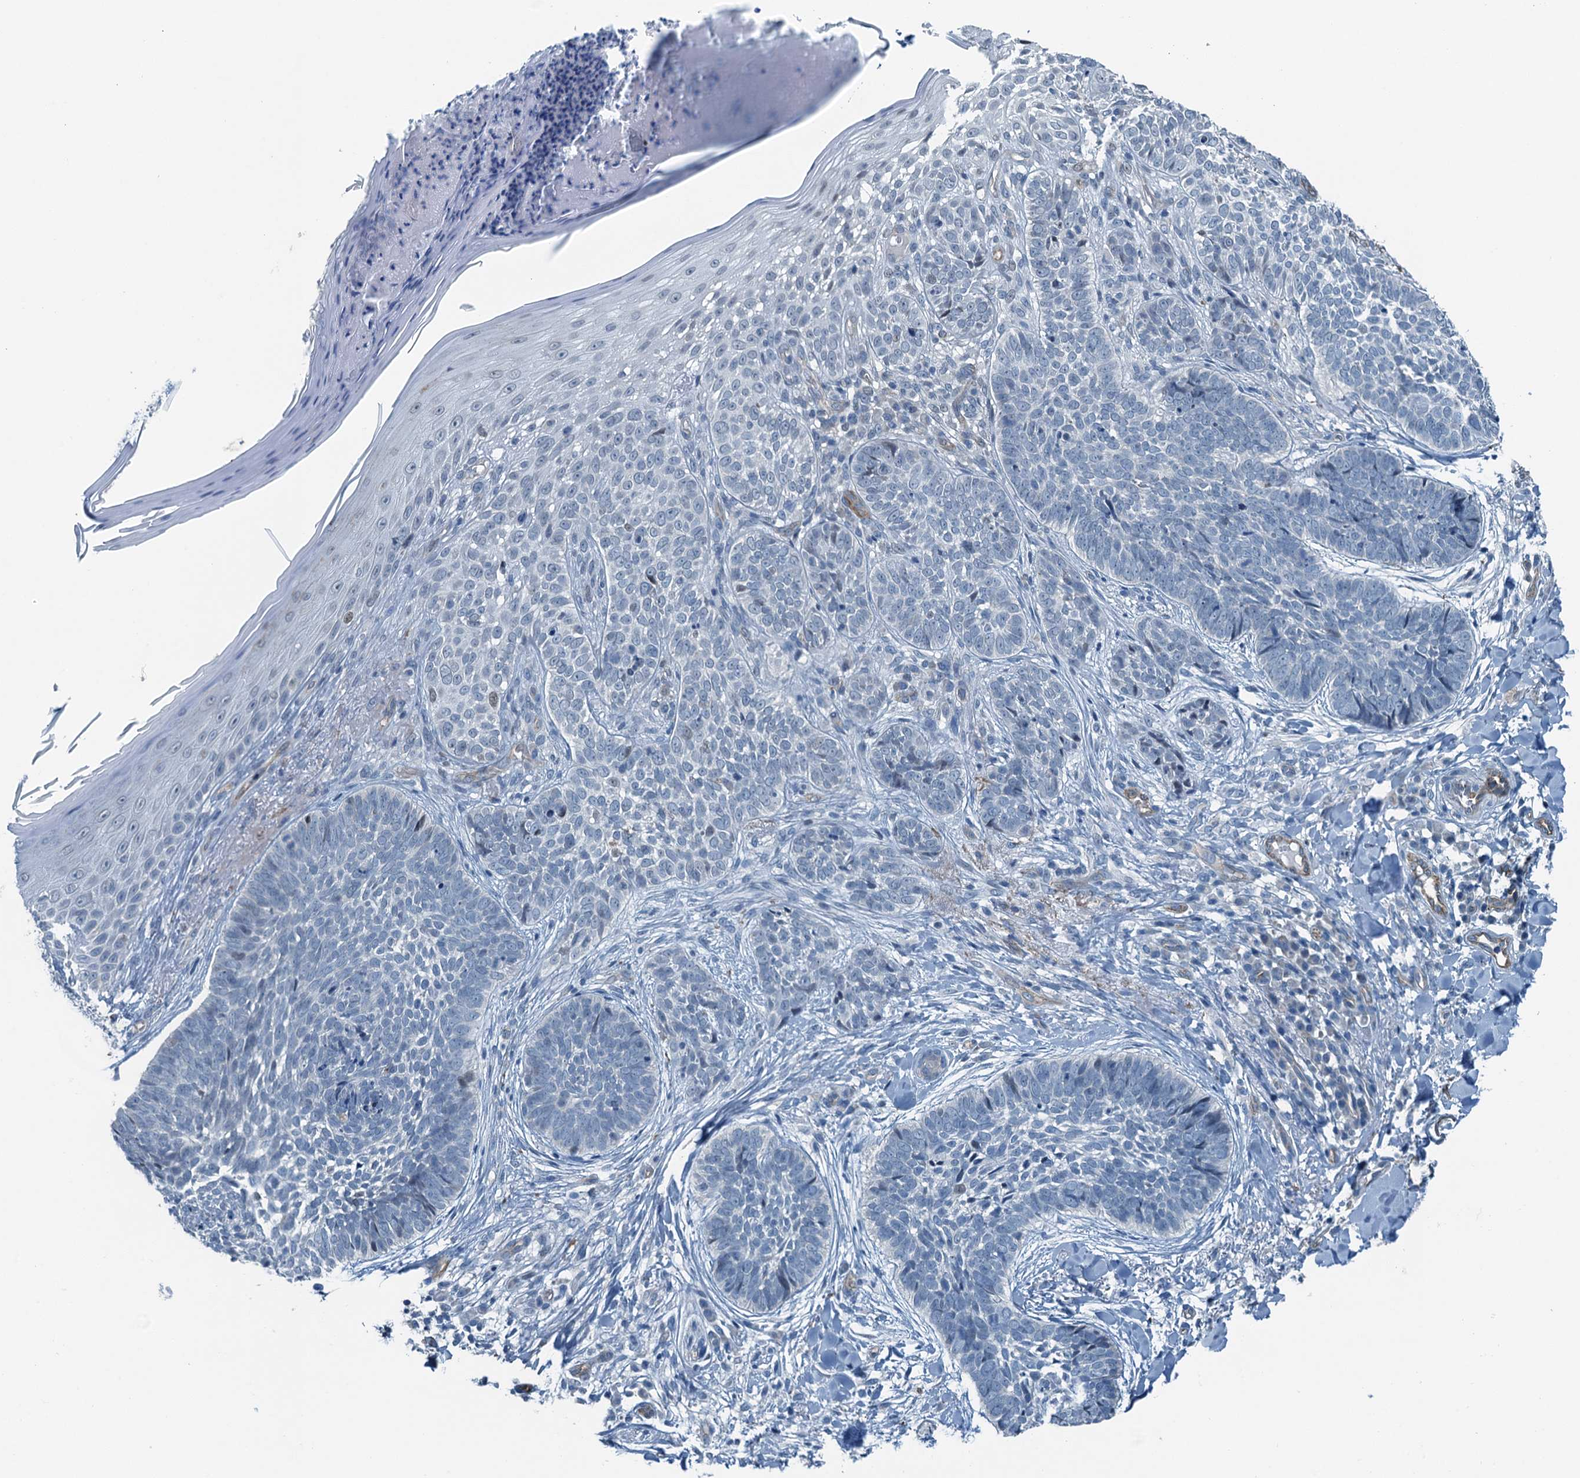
{"staining": {"intensity": "negative", "quantity": "none", "location": "none"}, "tissue": "skin cancer", "cell_type": "Tumor cells", "image_type": "cancer", "snomed": [{"axis": "morphology", "description": "Basal cell carcinoma"}, {"axis": "topography", "description": "Skin"}], "caption": "A high-resolution micrograph shows immunohistochemistry staining of skin cancer (basal cell carcinoma), which reveals no significant positivity in tumor cells.", "gene": "GFOD2", "patient": {"sex": "female", "age": 61}}